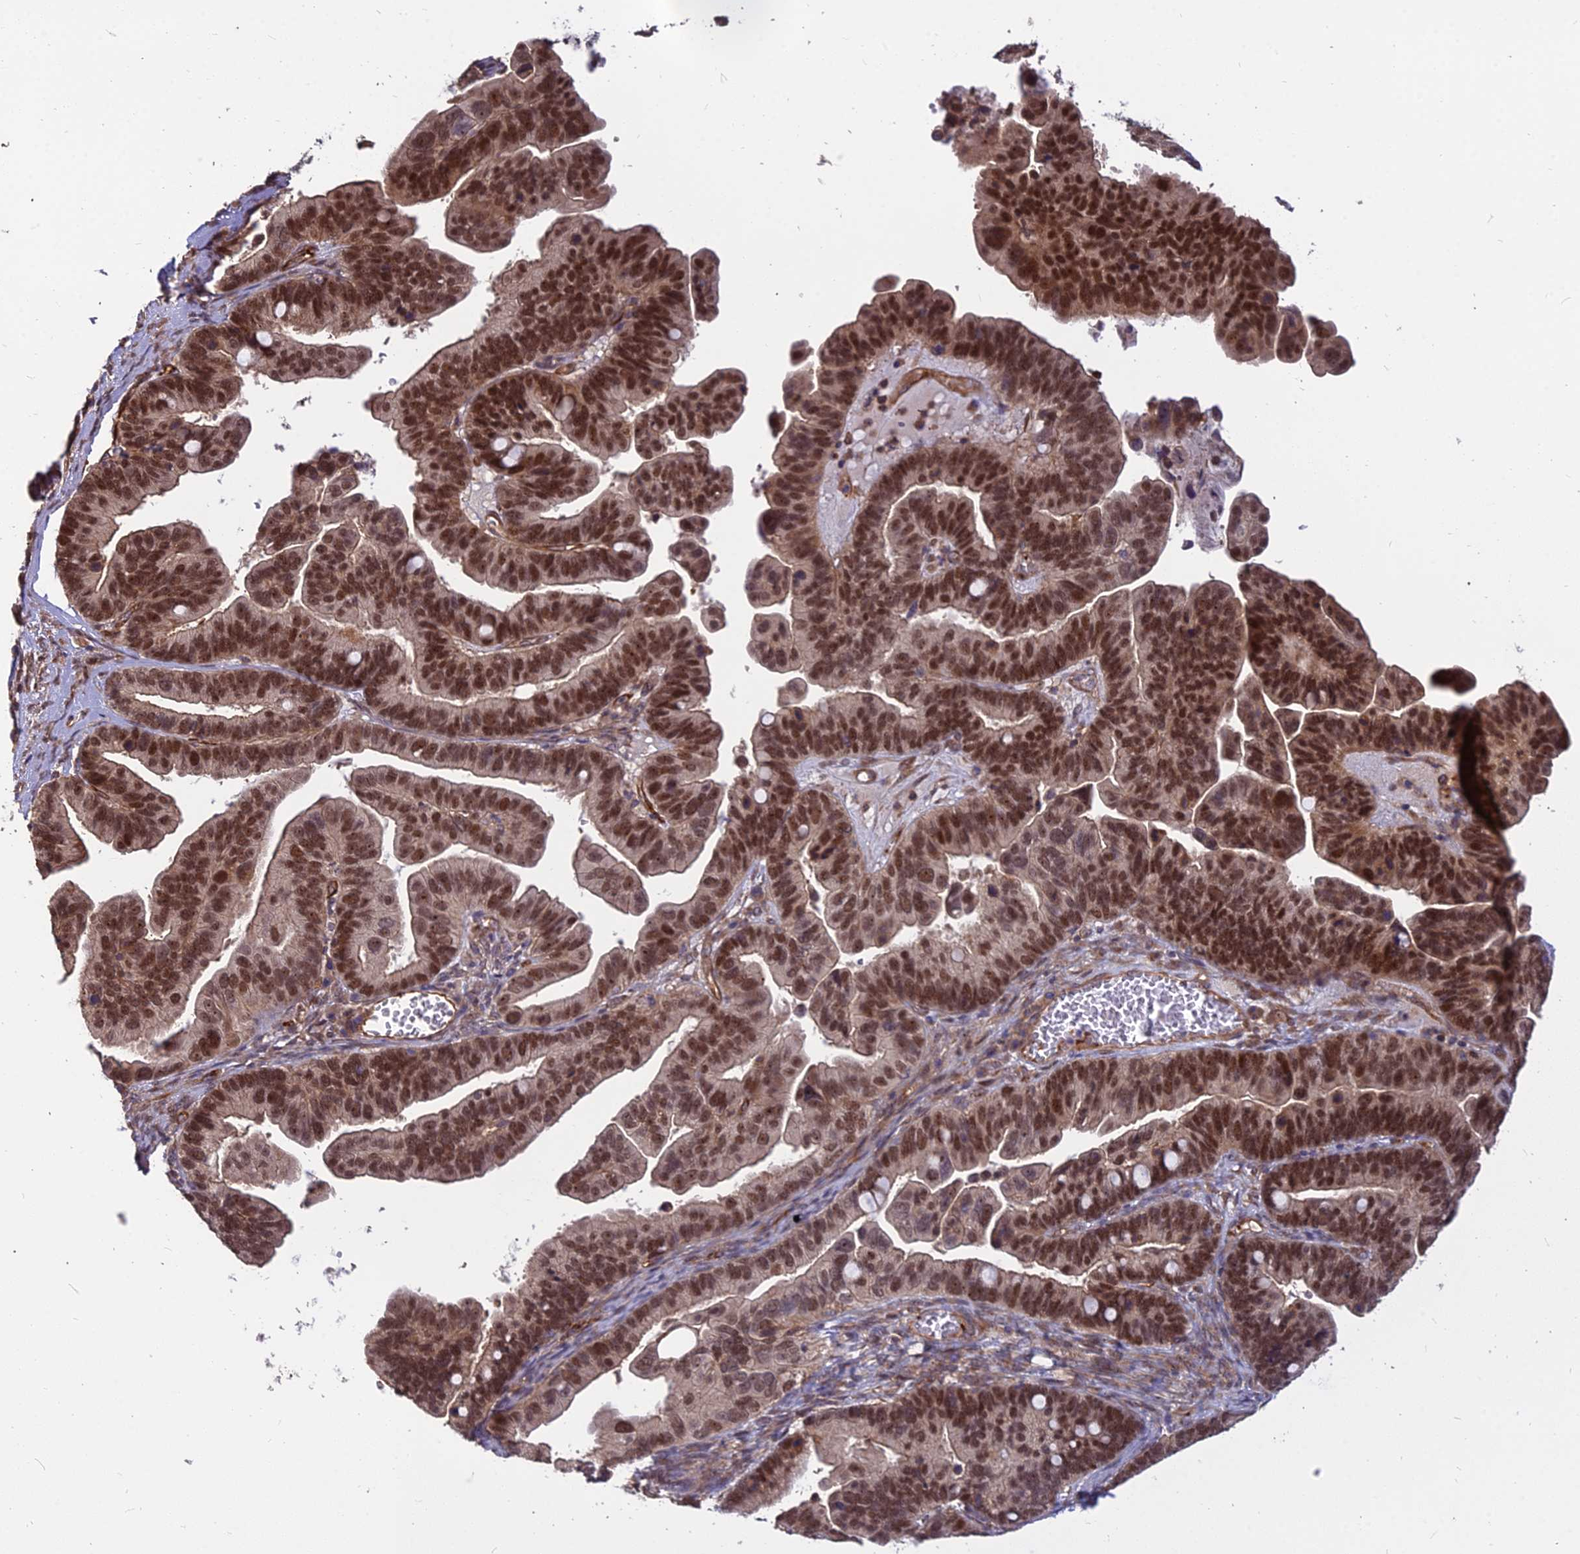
{"staining": {"intensity": "strong", "quantity": ">75%", "location": "nuclear"}, "tissue": "ovarian cancer", "cell_type": "Tumor cells", "image_type": "cancer", "snomed": [{"axis": "morphology", "description": "Cystadenocarcinoma, serous, NOS"}, {"axis": "topography", "description": "Ovary"}], "caption": "Strong nuclear protein positivity is seen in approximately >75% of tumor cells in ovarian cancer (serous cystadenocarcinoma).", "gene": "TCEA3", "patient": {"sex": "female", "age": 56}}